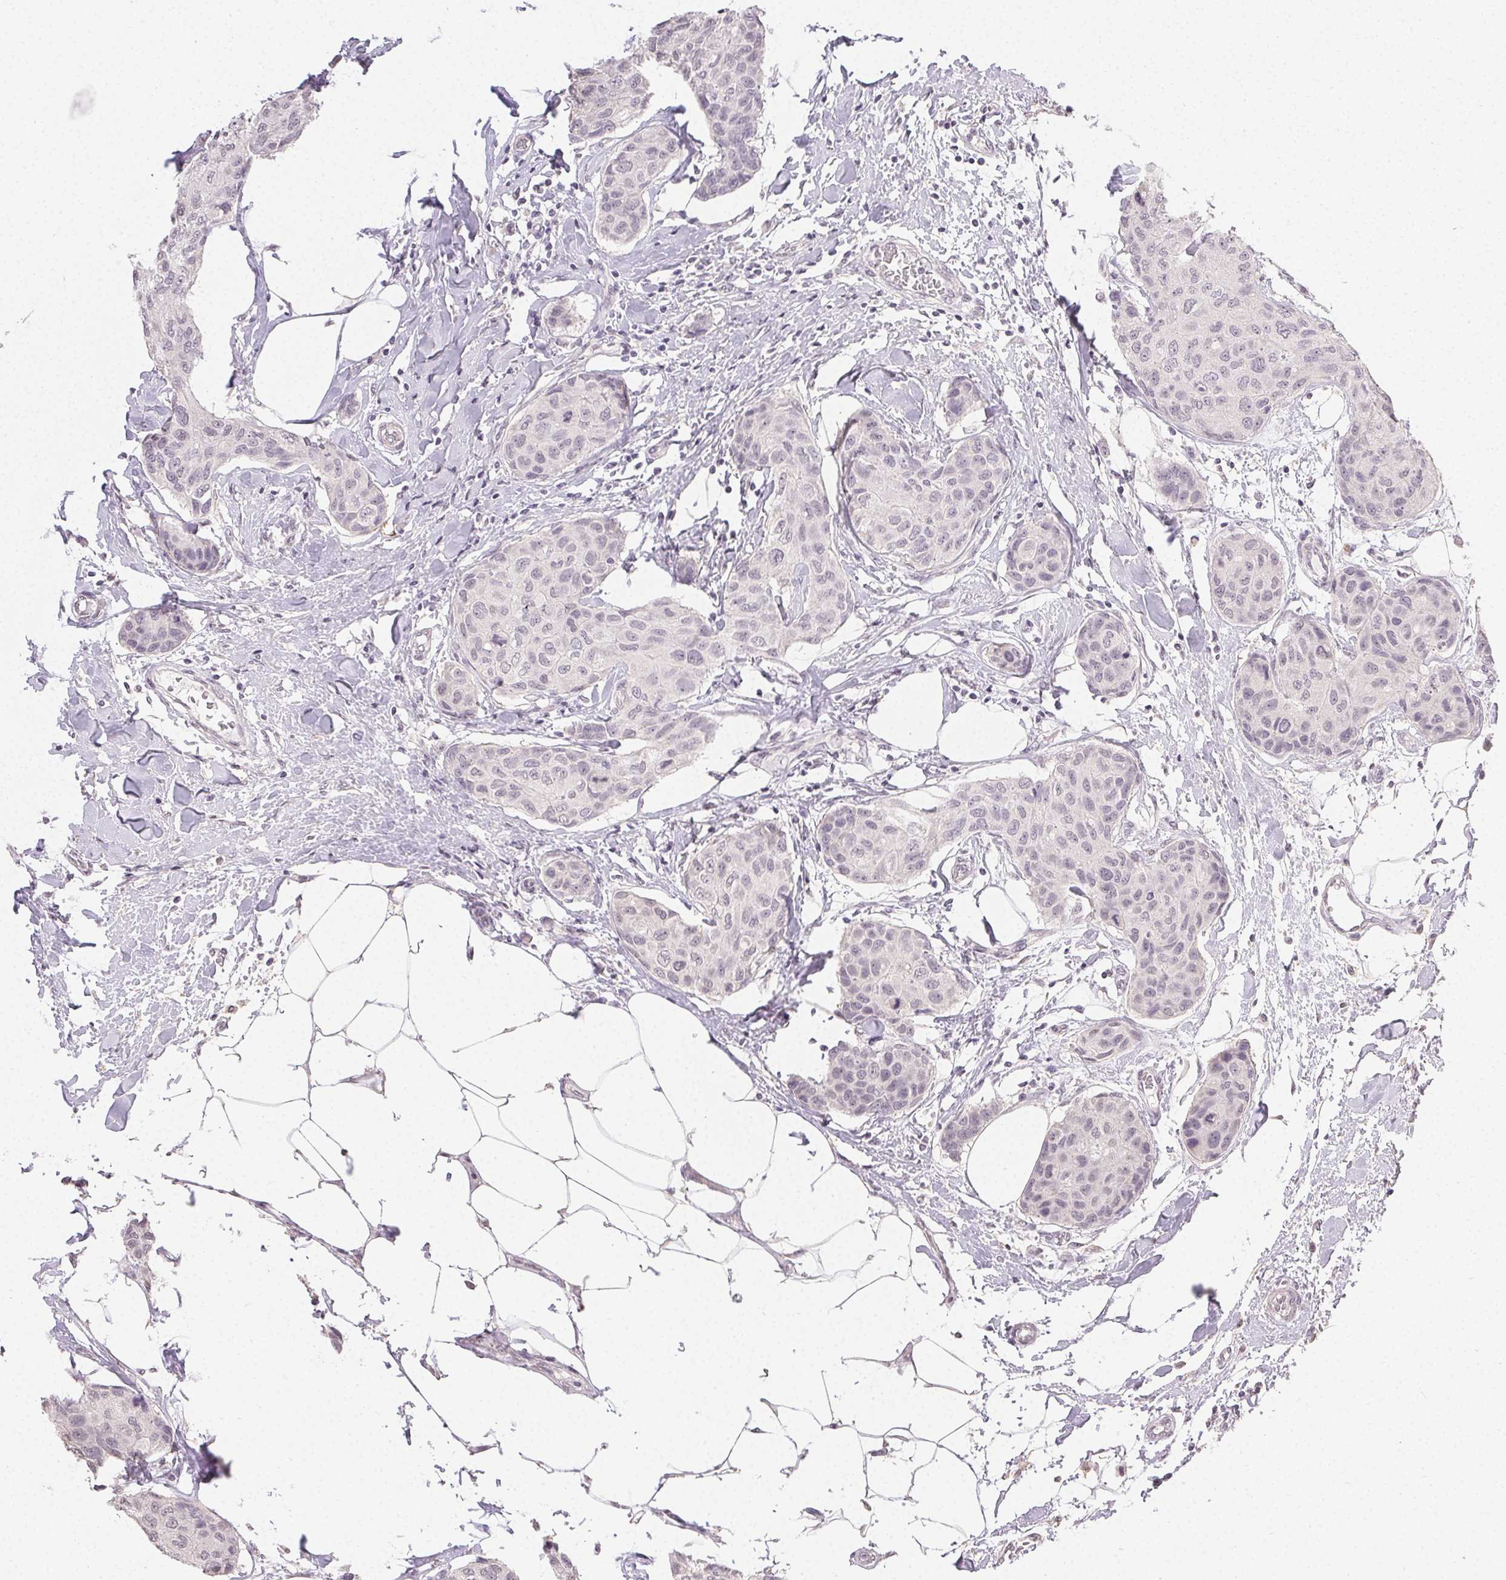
{"staining": {"intensity": "negative", "quantity": "none", "location": "none"}, "tissue": "breast cancer", "cell_type": "Tumor cells", "image_type": "cancer", "snomed": [{"axis": "morphology", "description": "Duct carcinoma"}, {"axis": "topography", "description": "Breast"}], "caption": "Immunohistochemistry histopathology image of breast intraductal carcinoma stained for a protein (brown), which exhibits no staining in tumor cells.", "gene": "TMEM174", "patient": {"sex": "female", "age": 80}}